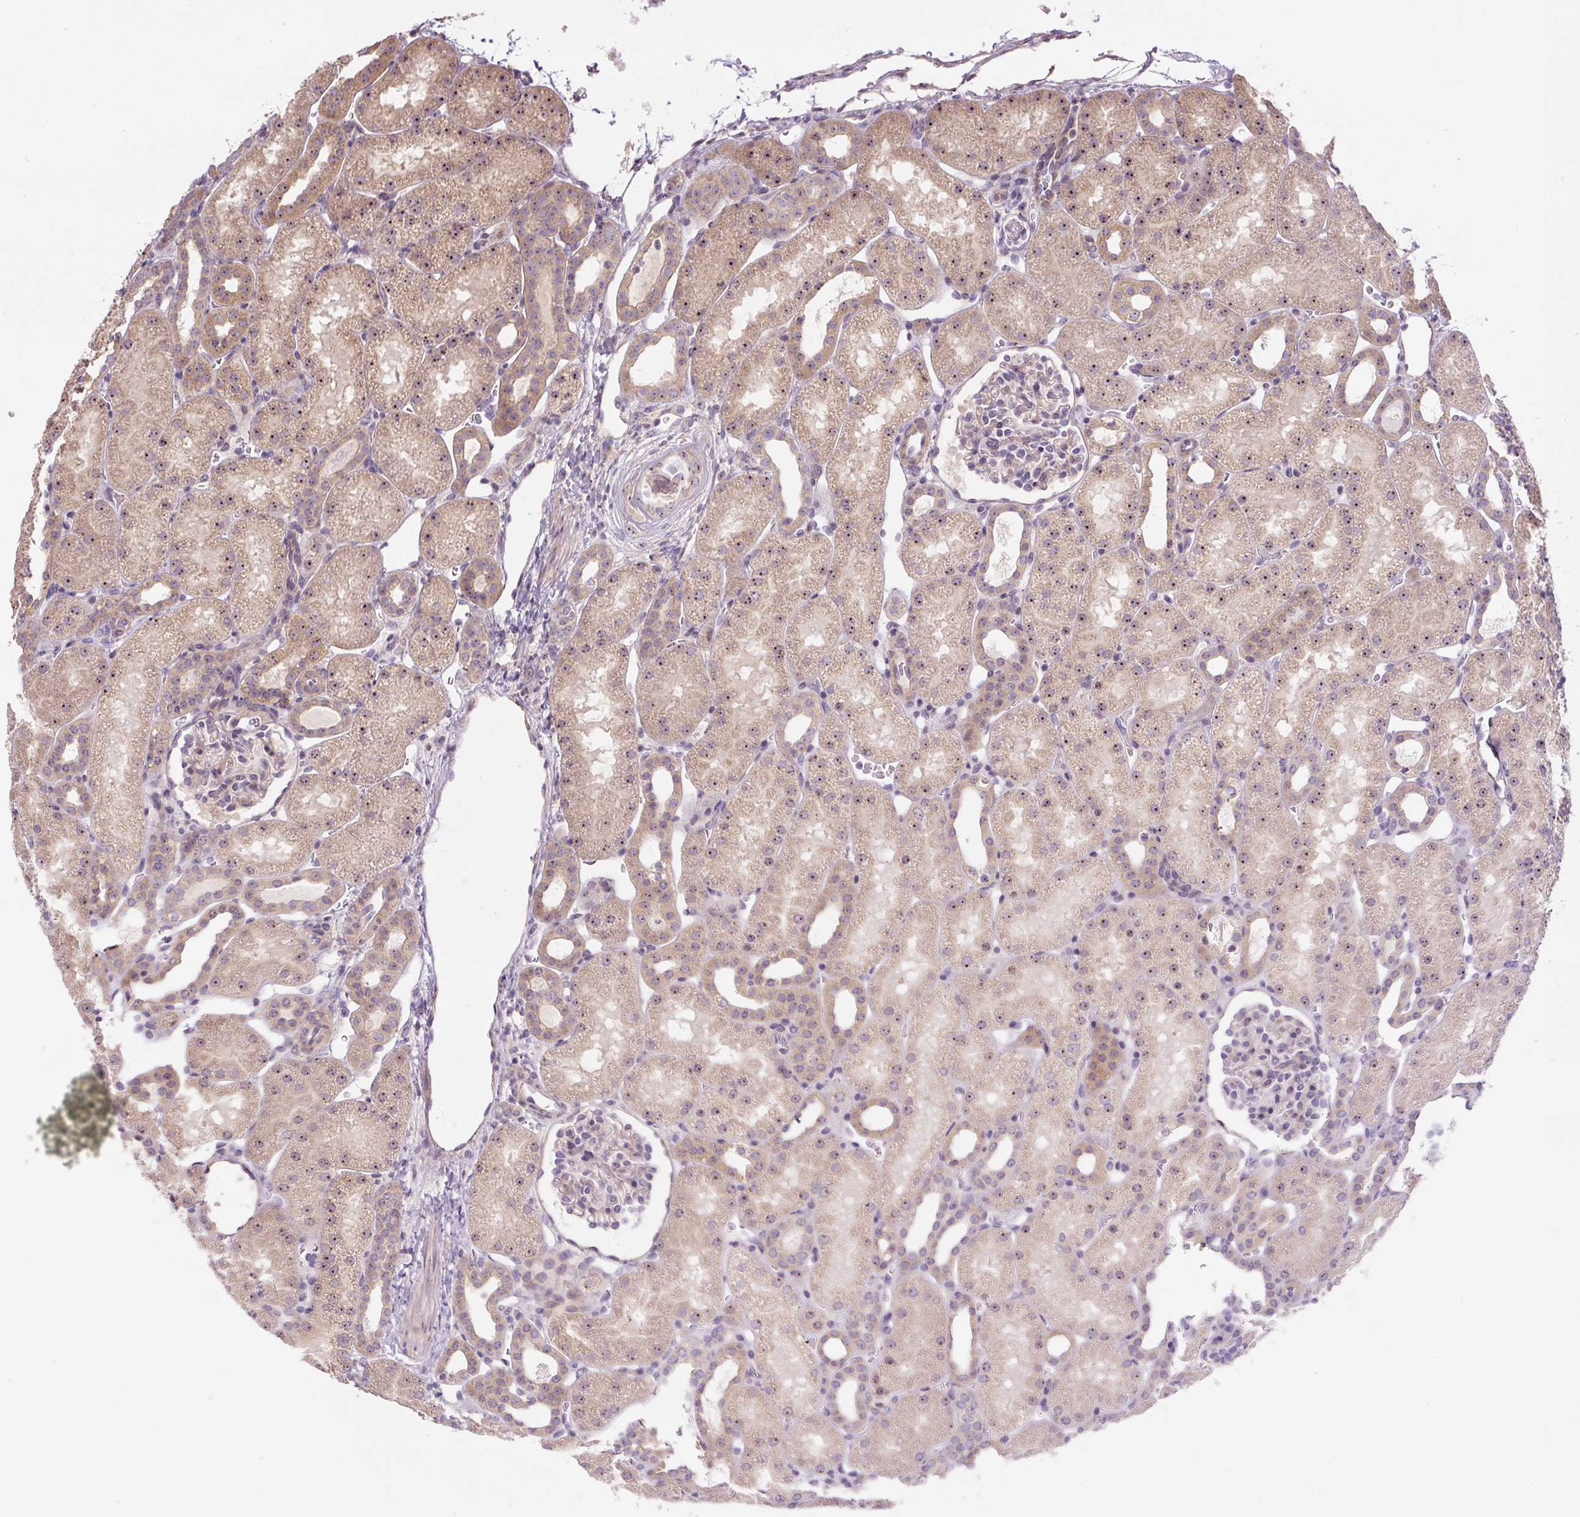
{"staining": {"intensity": "weak", "quantity": "25%-75%", "location": "cytoplasmic/membranous"}, "tissue": "kidney", "cell_type": "Cells in glomeruli", "image_type": "normal", "snomed": [{"axis": "morphology", "description": "Normal tissue, NOS"}, {"axis": "topography", "description": "Kidney"}], "caption": "Immunohistochemistry staining of unremarkable kidney, which exhibits low levels of weak cytoplasmic/membranous positivity in approximately 25%-75% of cells in glomeruli indicating weak cytoplasmic/membranous protein positivity. The staining was performed using DAB (brown) for protein detection and nuclei were counterstained in hematoxylin (blue).", "gene": "TMEM151B", "patient": {"sex": "male", "age": 2}}